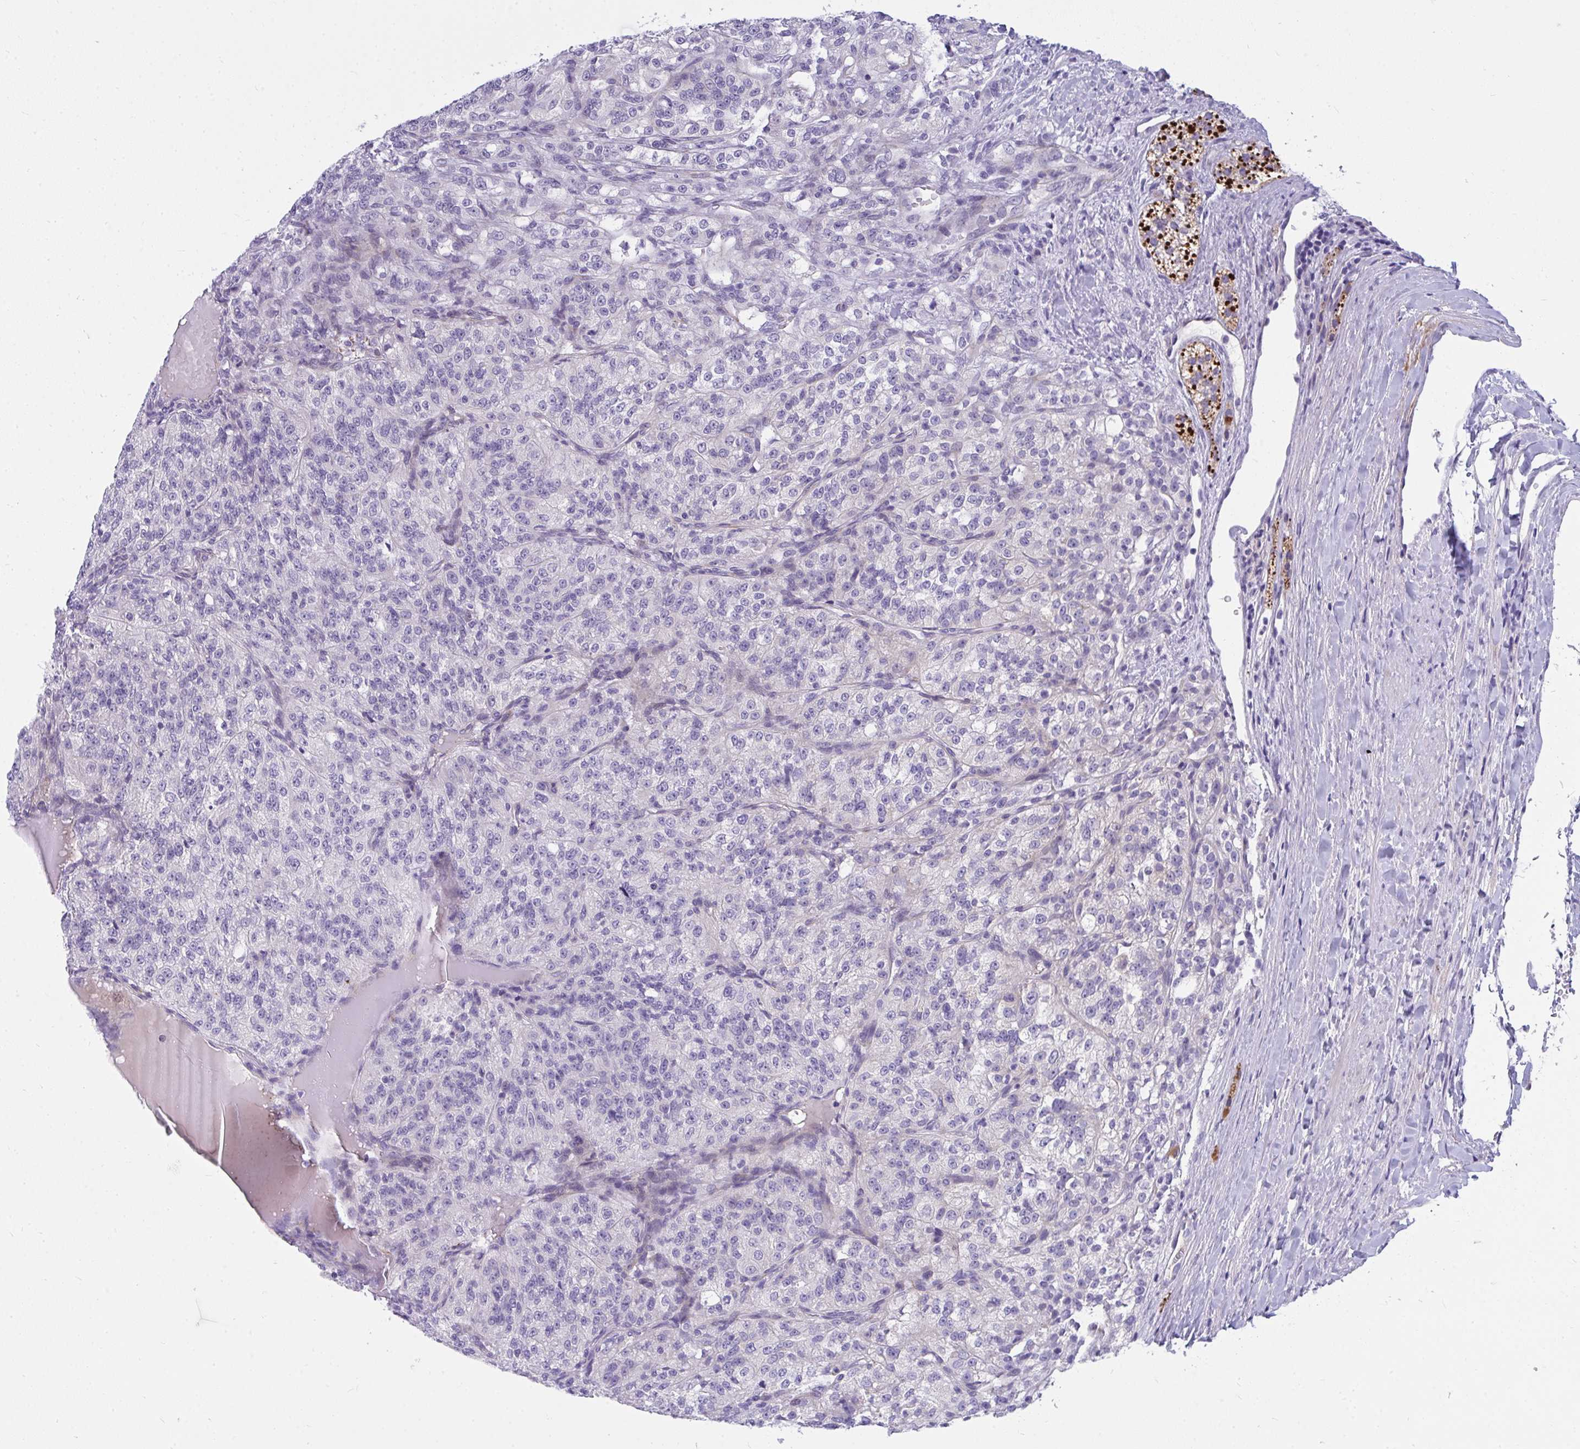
{"staining": {"intensity": "negative", "quantity": "none", "location": "none"}, "tissue": "renal cancer", "cell_type": "Tumor cells", "image_type": "cancer", "snomed": [{"axis": "morphology", "description": "Adenocarcinoma, NOS"}, {"axis": "topography", "description": "Kidney"}], "caption": "Immunohistochemistry (IHC) of adenocarcinoma (renal) reveals no positivity in tumor cells.", "gene": "TSBP1", "patient": {"sex": "female", "age": 63}}